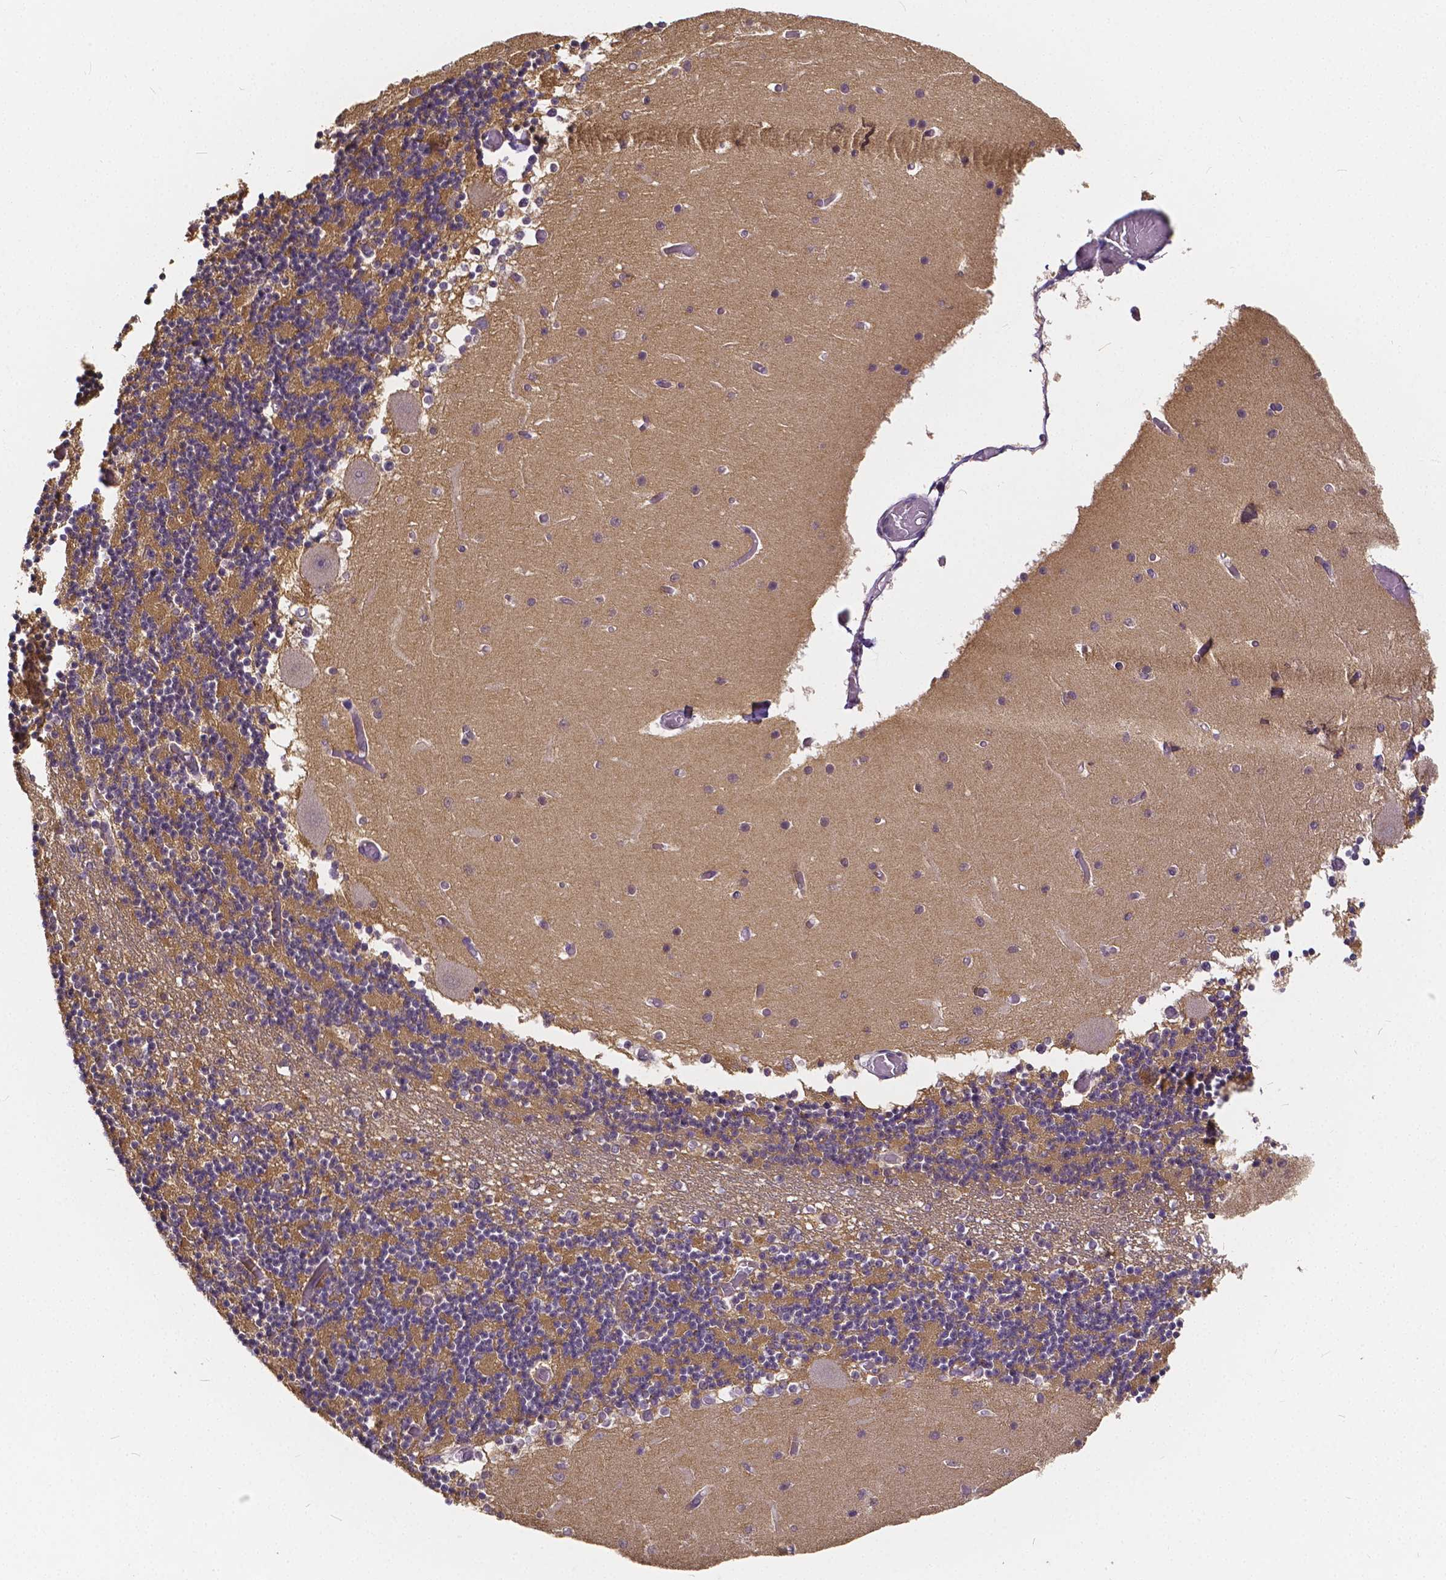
{"staining": {"intensity": "negative", "quantity": "none", "location": "none"}, "tissue": "cerebellum", "cell_type": "Cells in granular layer", "image_type": "normal", "snomed": [{"axis": "morphology", "description": "Normal tissue, NOS"}, {"axis": "topography", "description": "Cerebellum"}], "caption": "Histopathology image shows no protein positivity in cells in granular layer of benign cerebellum.", "gene": "CTNNA2", "patient": {"sex": "female", "age": 28}}